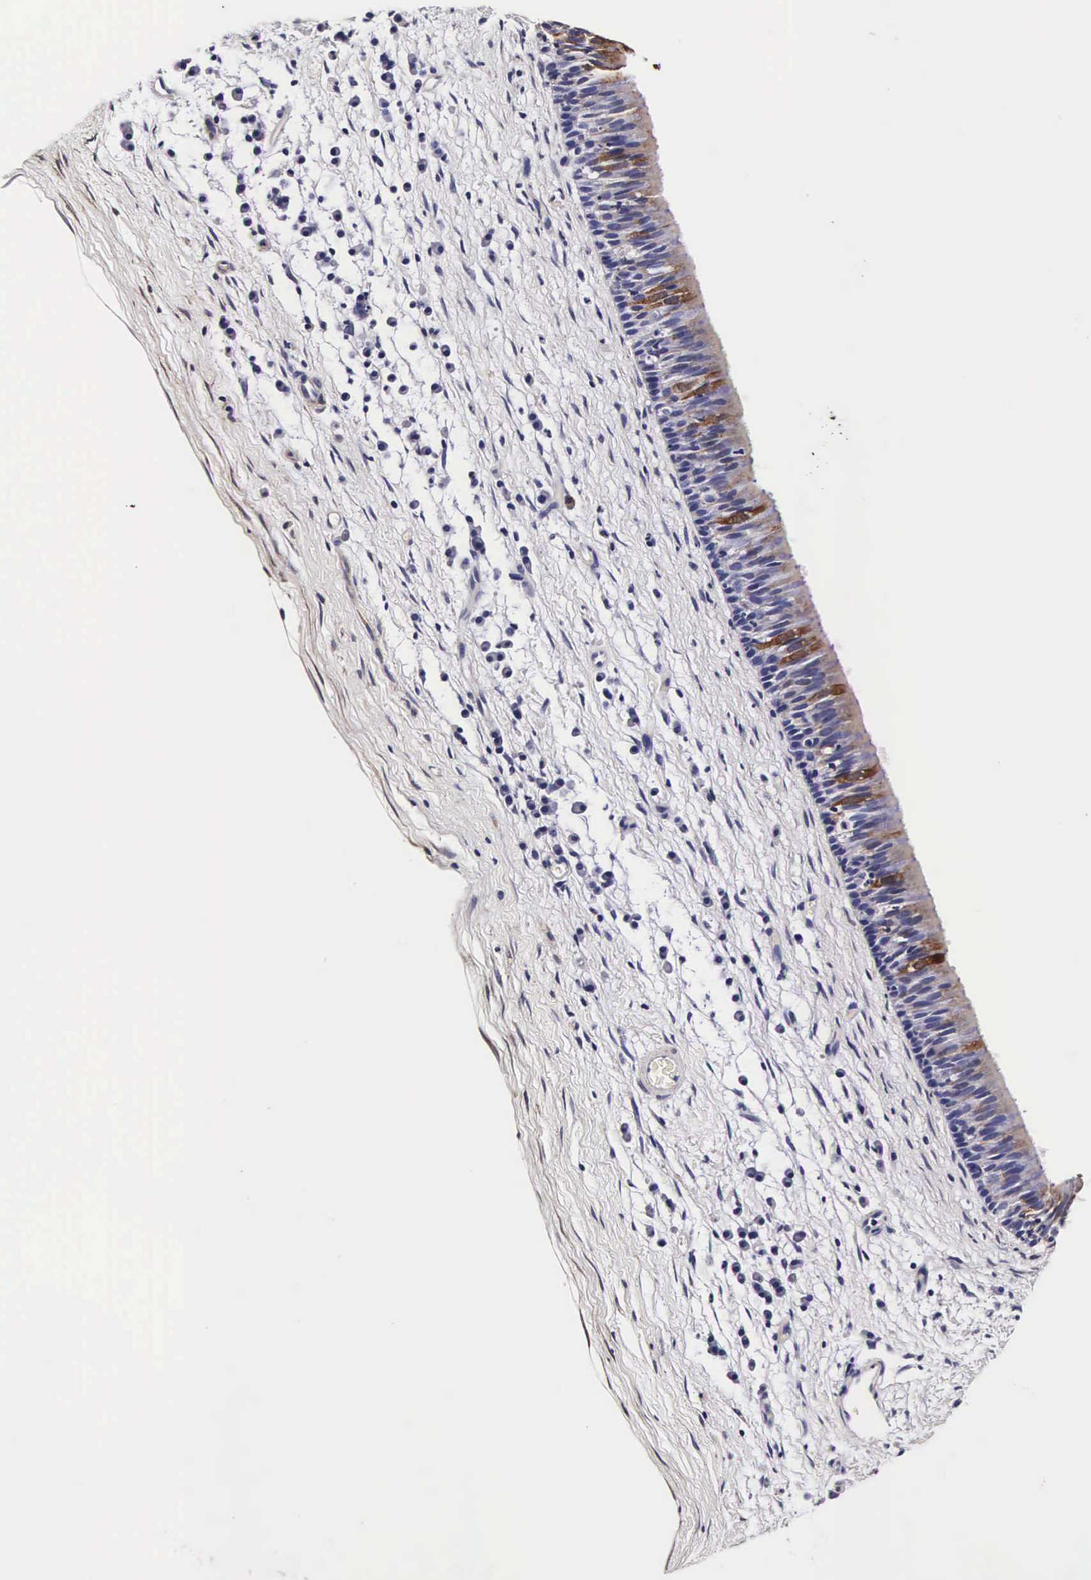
{"staining": {"intensity": "moderate", "quantity": ">75%", "location": "cytoplasmic/membranous,nuclear"}, "tissue": "nasopharynx", "cell_type": "Respiratory epithelial cells", "image_type": "normal", "snomed": [{"axis": "morphology", "description": "Normal tissue, NOS"}, {"axis": "topography", "description": "Nasopharynx"}], "caption": "The micrograph displays immunohistochemical staining of benign nasopharynx. There is moderate cytoplasmic/membranous,nuclear positivity is present in approximately >75% of respiratory epithelial cells.", "gene": "TECPR2", "patient": {"sex": "male", "age": 13}}